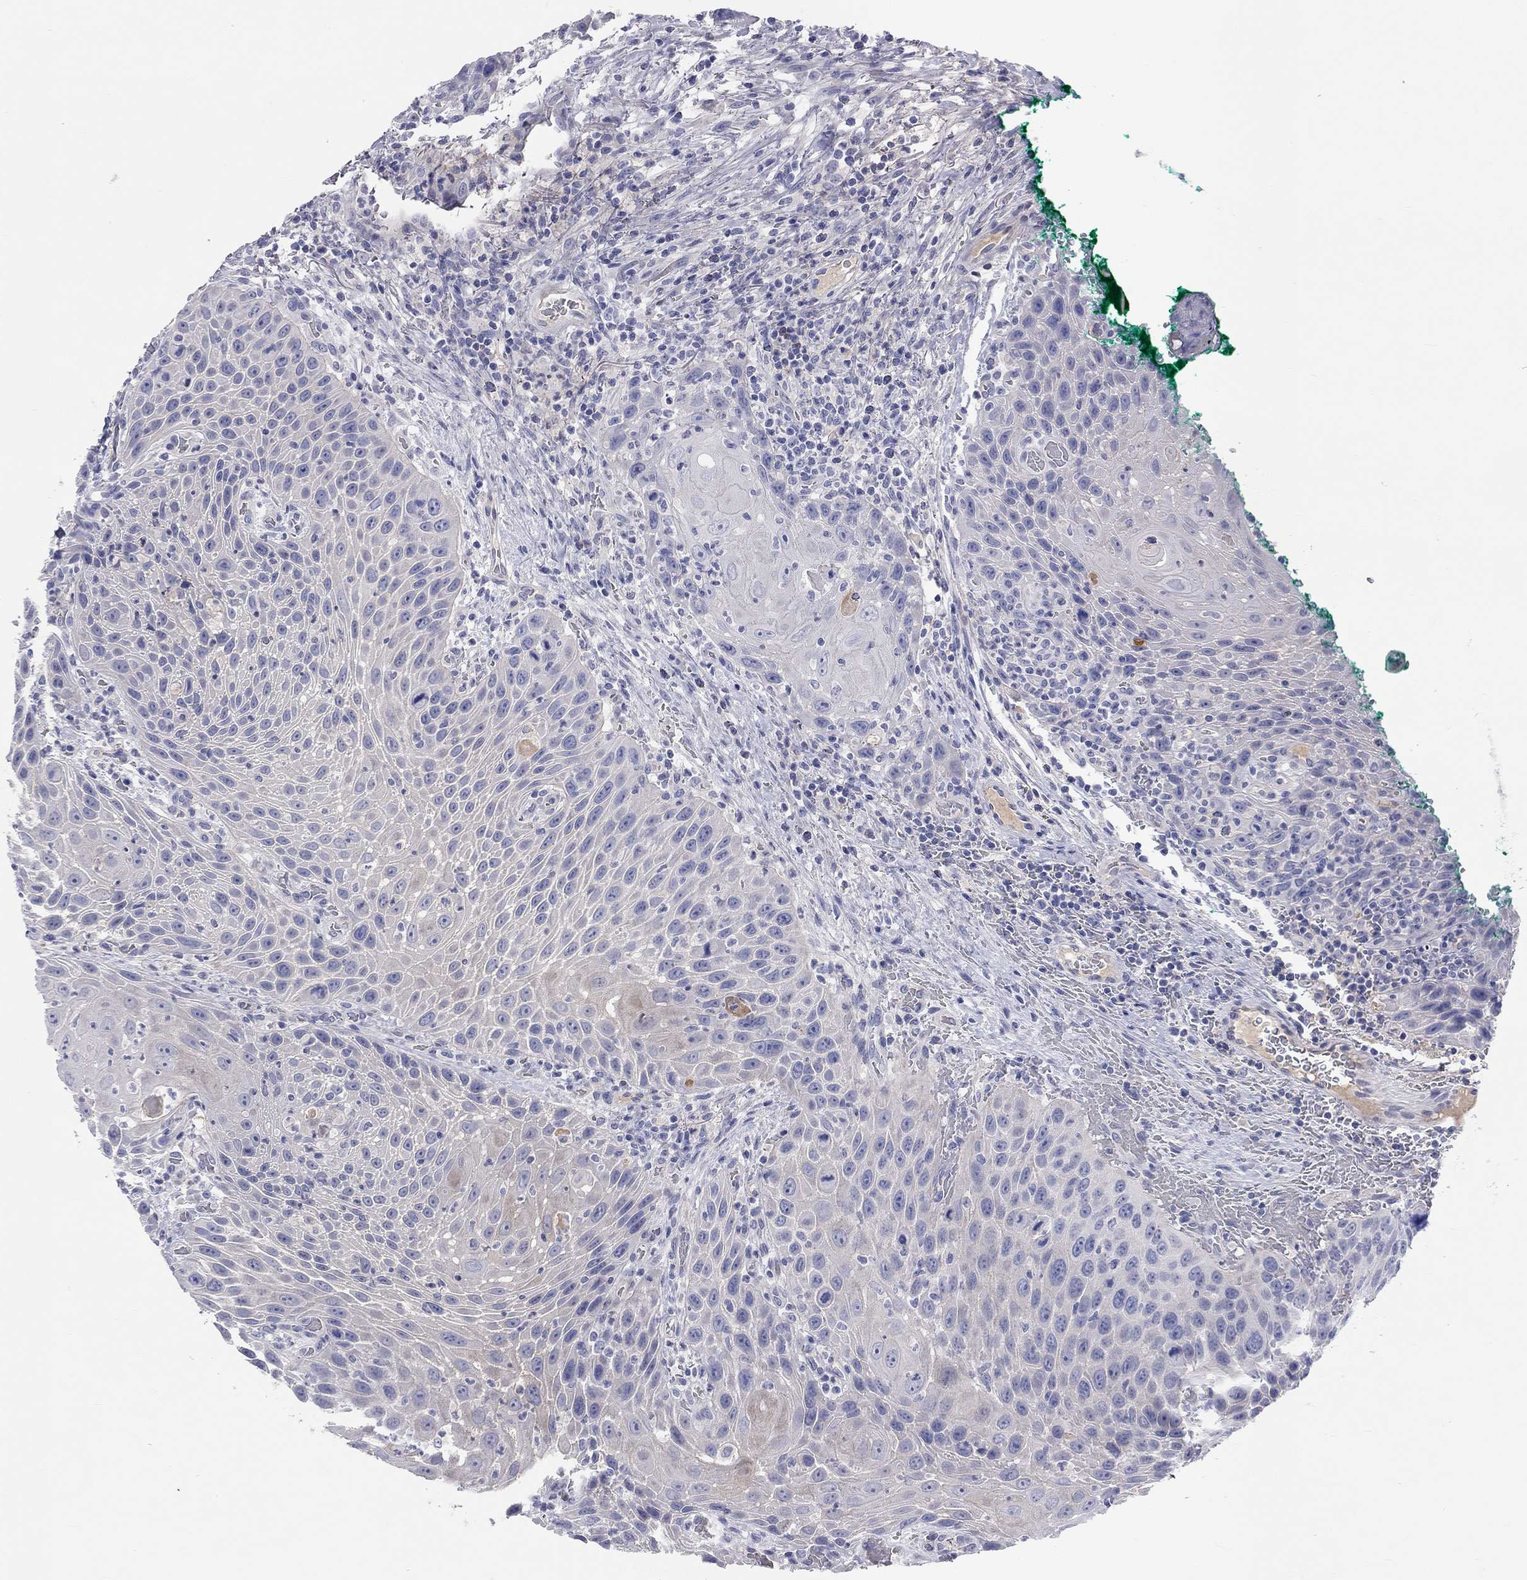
{"staining": {"intensity": "negative", "quantity": "none", "location": "none"}, "tissue": "head and neck cancer", "cell_type": "Tumor cells", "image_type": "cancer", "snomed": [{"axis": "morphology", "description": "Squamous cell carcinoma, NOS"}, {"axis": "topography", "description": "Head-Neck"}], "caption": "High power microscopy photomicrograph of an immunohistochemistry image of squamous cell carcinoma (head and neck), revealing no significant positivity in tumor cells. The staining was performed using DAB (3,3'-diaminobenzidine) to visualize the protein expression in brown, while the nuclei were stained in blue with hematoxylin (Magnification: 20x).", "gene": "ST7L", "patient": {"sex": "male", "age": 69}}